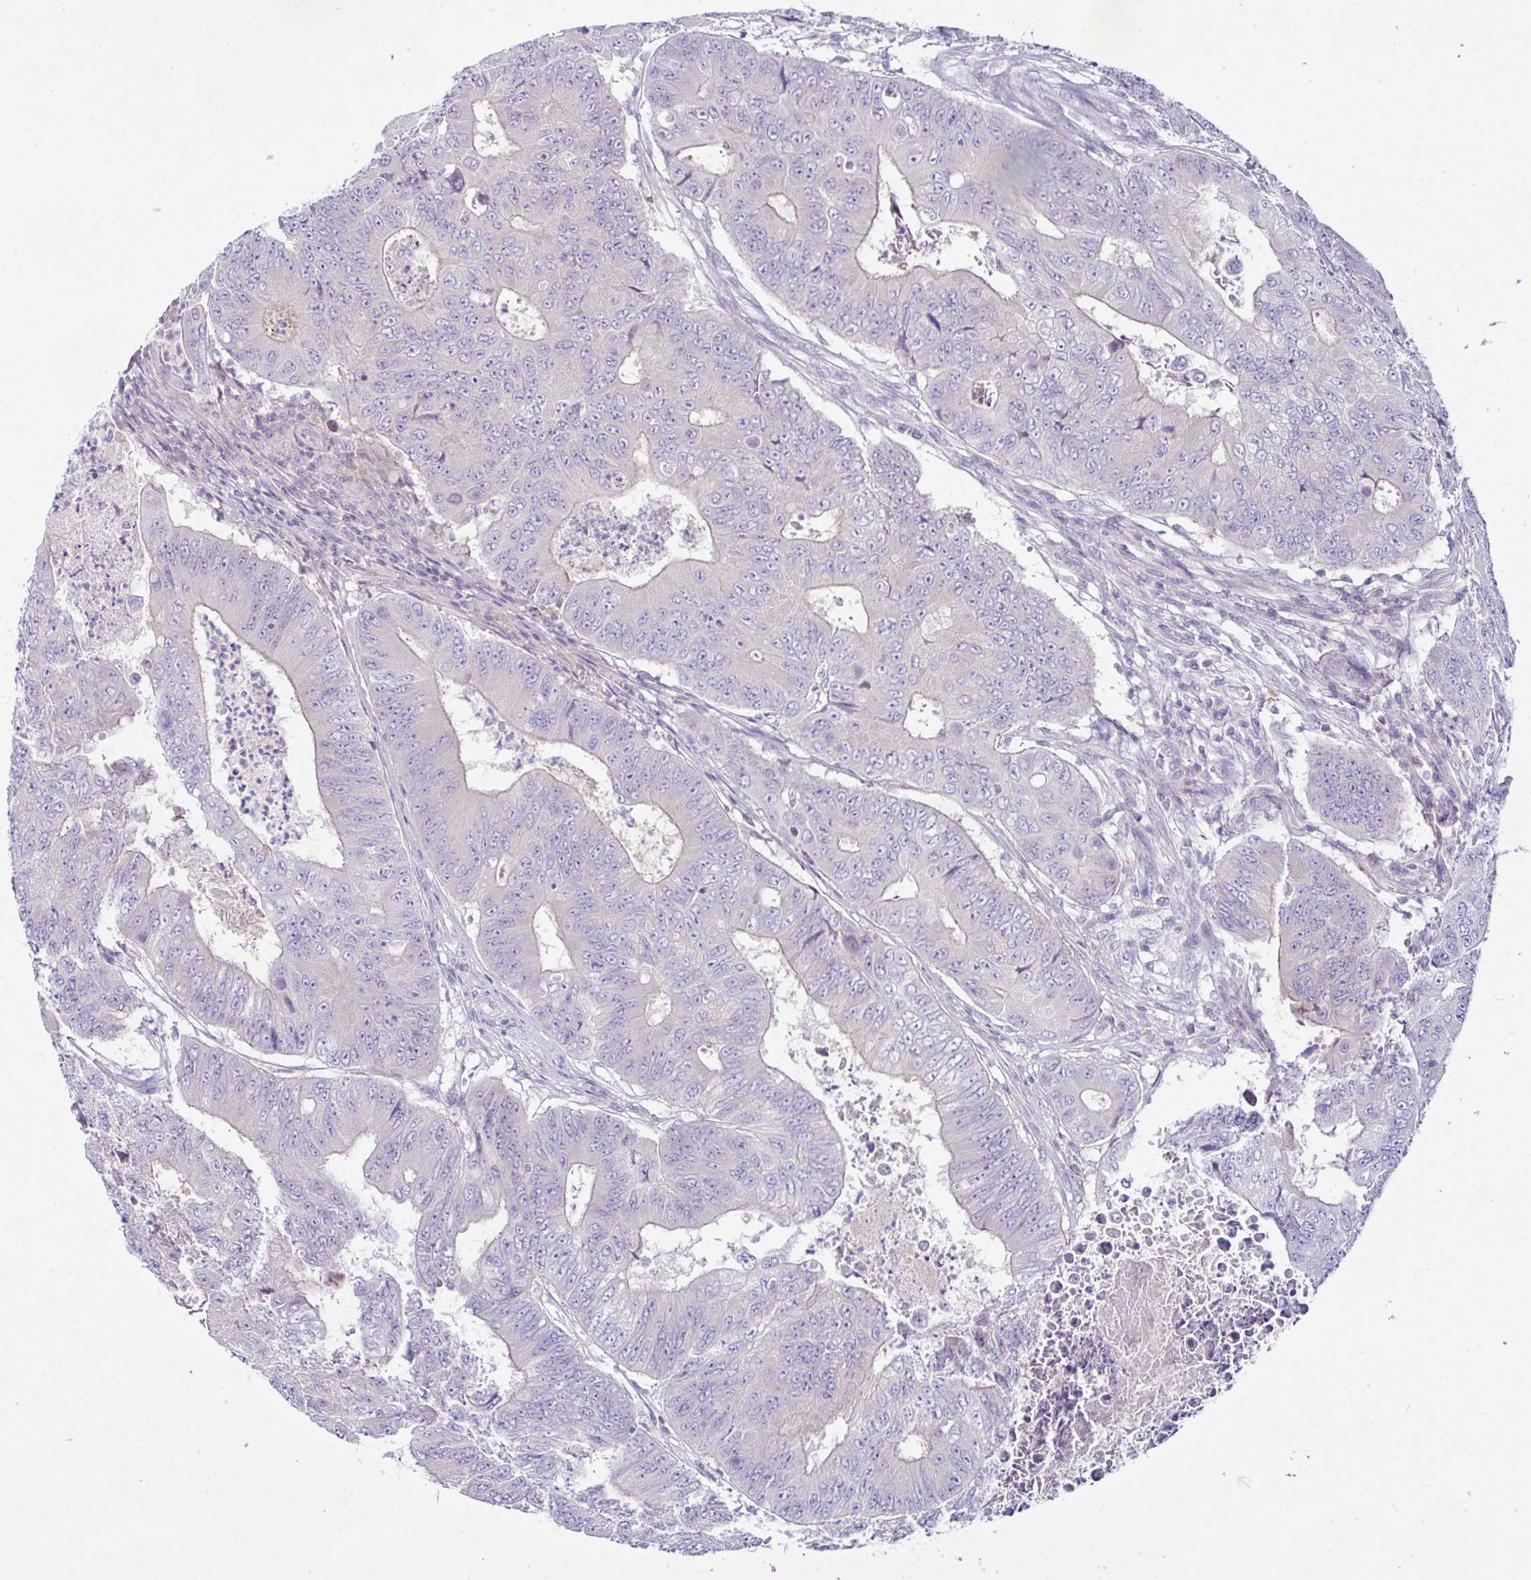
{"staining": {"intensity": "weak", "quantity": "<25%", "location": "cytoplasmic/membranous"}, "tissue": "colorectal cancer", "cell_type": "Tumor cells", "image_type": "cancer", "snomed": [{"axis": "morphology", "description": "Adenocarcinoma, NOS"}, {"axis": "topography", "description": "Colon"}], "caption": "Colorectal cancer stained for a protein using IHC displays no expression tumor cells.", "gene": "D2HGDH", "patient": {"sex": "female", "age": 48}}